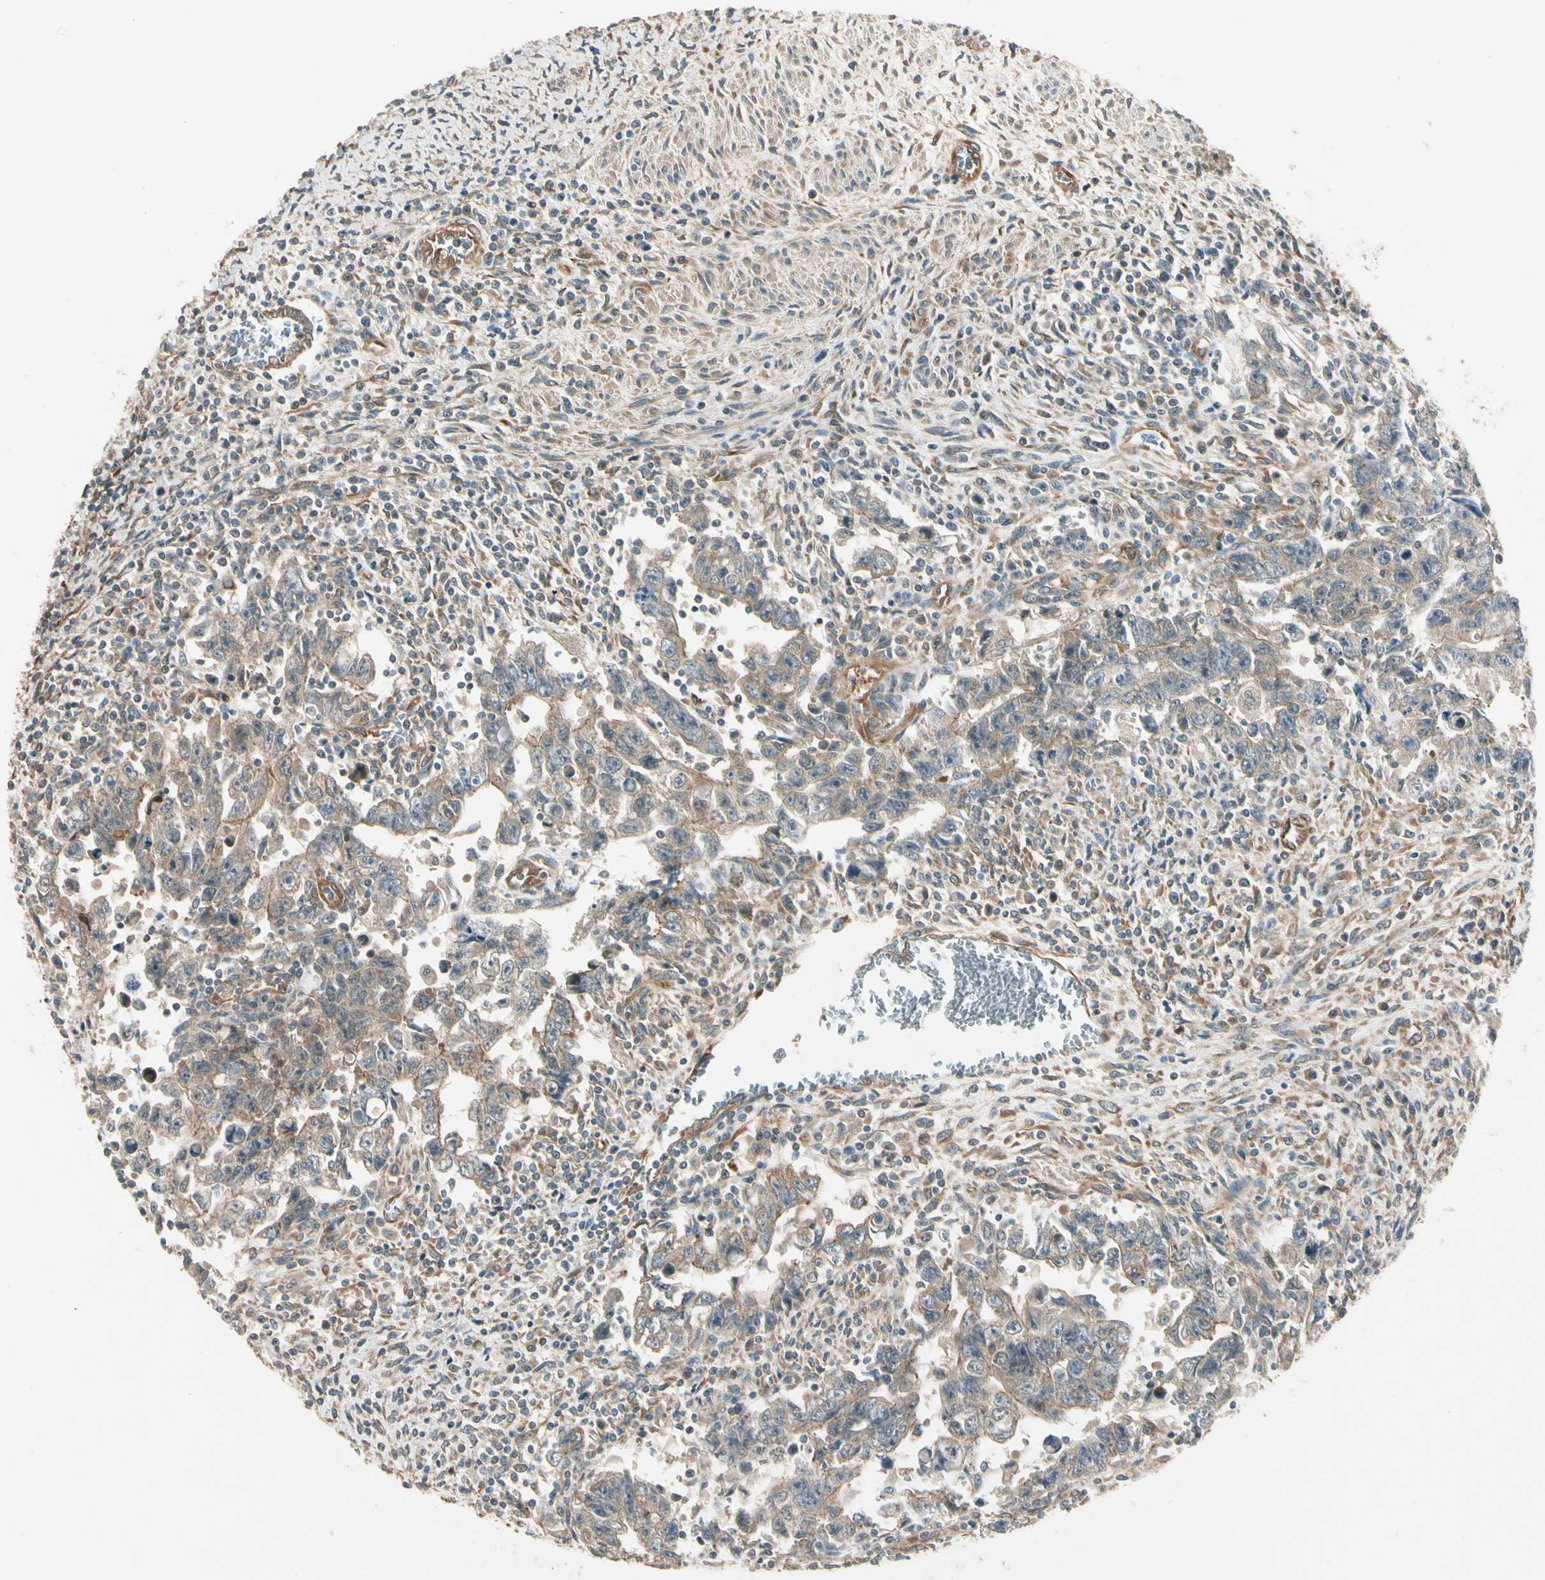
{"staining": {"intensity": "weak", "quantity": ">75%", "location": "cytoplasmic/membranous"}, "tissue": "testis cancer", "cell_type": "Tumor cells", "image_type": "cancer", "snomed": [{"axis": "morphology", "description": "Carcinoma, Embryonal, NOS"}, {"axis": "topography", "description": "Testis"}], "caption": "A histopathology image of human embryonal carcinoma (testis) stained for a protein displays weak cytoplasmic/membranous brown staining in tumor cells.", "gene": "ROCK2", "patient": {"sex": "male", "age": 28}}